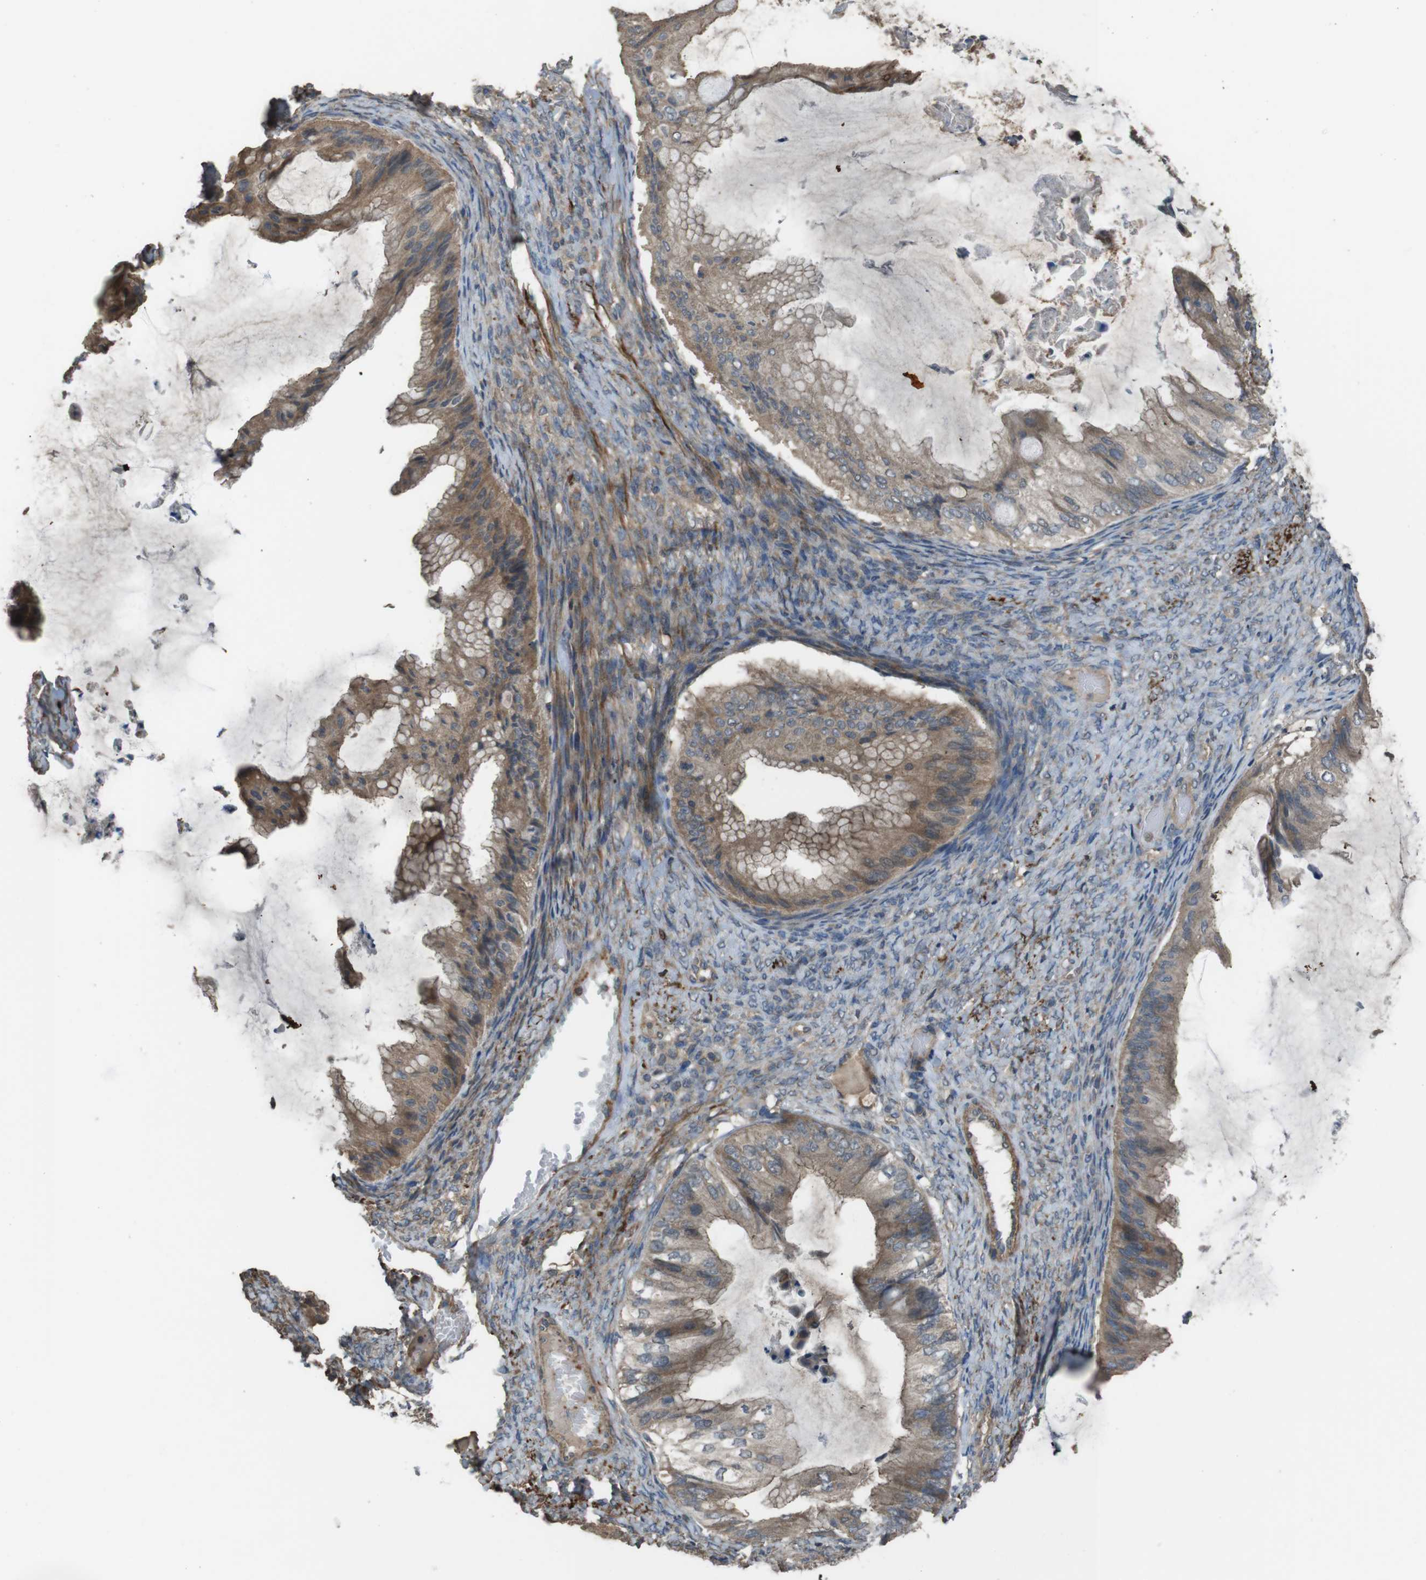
{"staining": {"intensity": "moderate", "quantity": ">75%", "location": "cytoplasmic/membranous"}, "tissue": "ovarian cancer", "cell_type": "Tumor cells", "image_type": "cancer", "snomed": [{"axis": "morphology", "description": "Cystadenocarcinoma, mucinous, NOS"}, {"axis": "topography", "description": "Ovary"}], "caption": "An image of ovarian cancer stained for a protein shows moderate cytoplasmic/membranous brown staining in tumor cells.", "gene": "FUT2", "patient": {"sex": "female", "age": 61}}